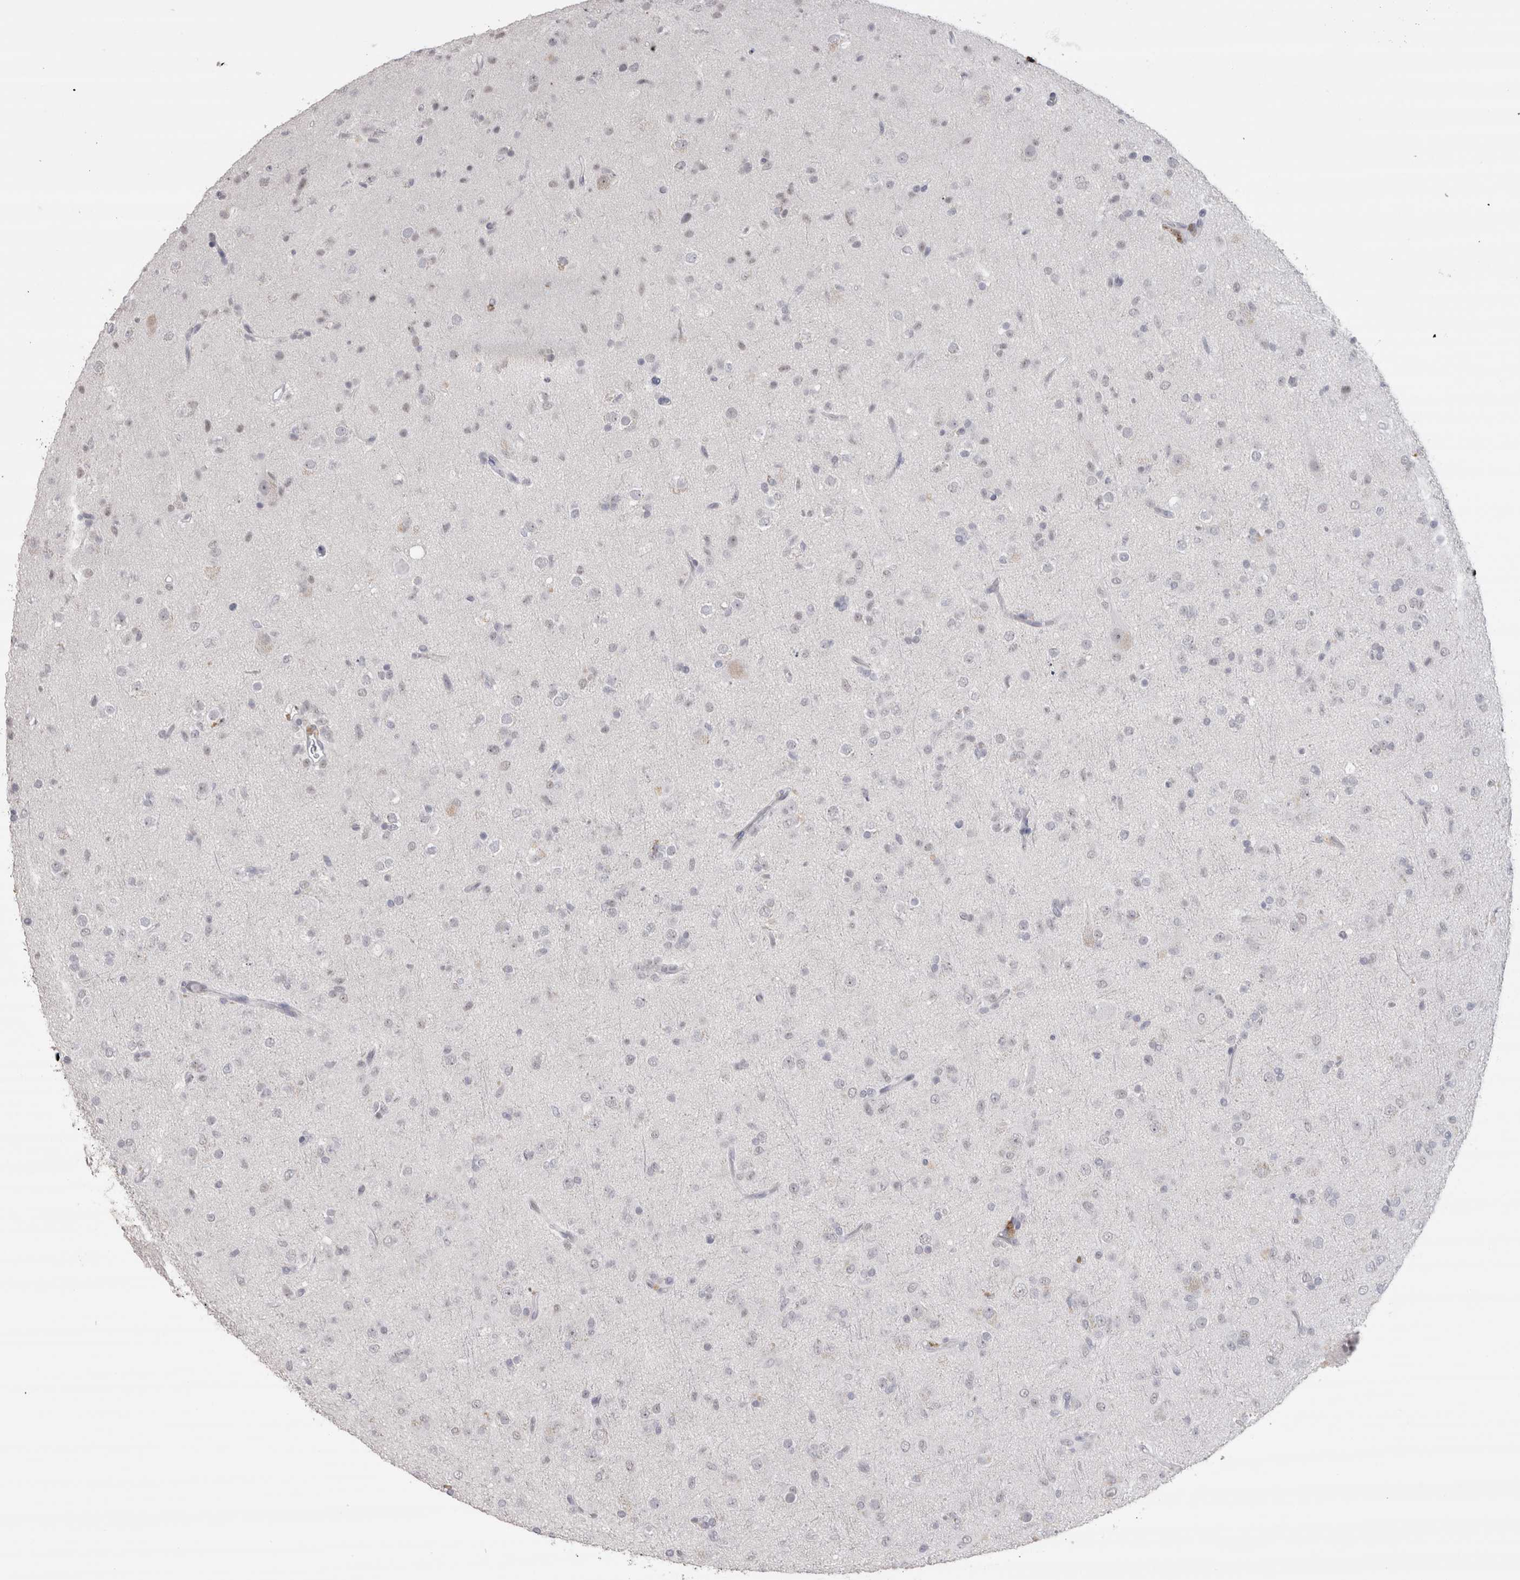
{"staining": {"intensity": "weak", "quantity": "<25%", "location": "nuclear"}, "tissue": "glioma", "cell_type": "Tumor cells", "image_type": "cancer", "snomed": [{"axis": "morphology", "description": "Glioma, malignant, Low grade"}, {"axis": "topography", "description": "Brain"}], "caption": "High magnification brightfield microscopy of malignant glioma (low-grade) stained with DAB (3,3'-diaminobenzidine) (brown) and counterstained with hematoxylin (blue): tumor cells show no significant expression.", "gene": "CDH17", "patient": {"sex": "male", "age": 65}}